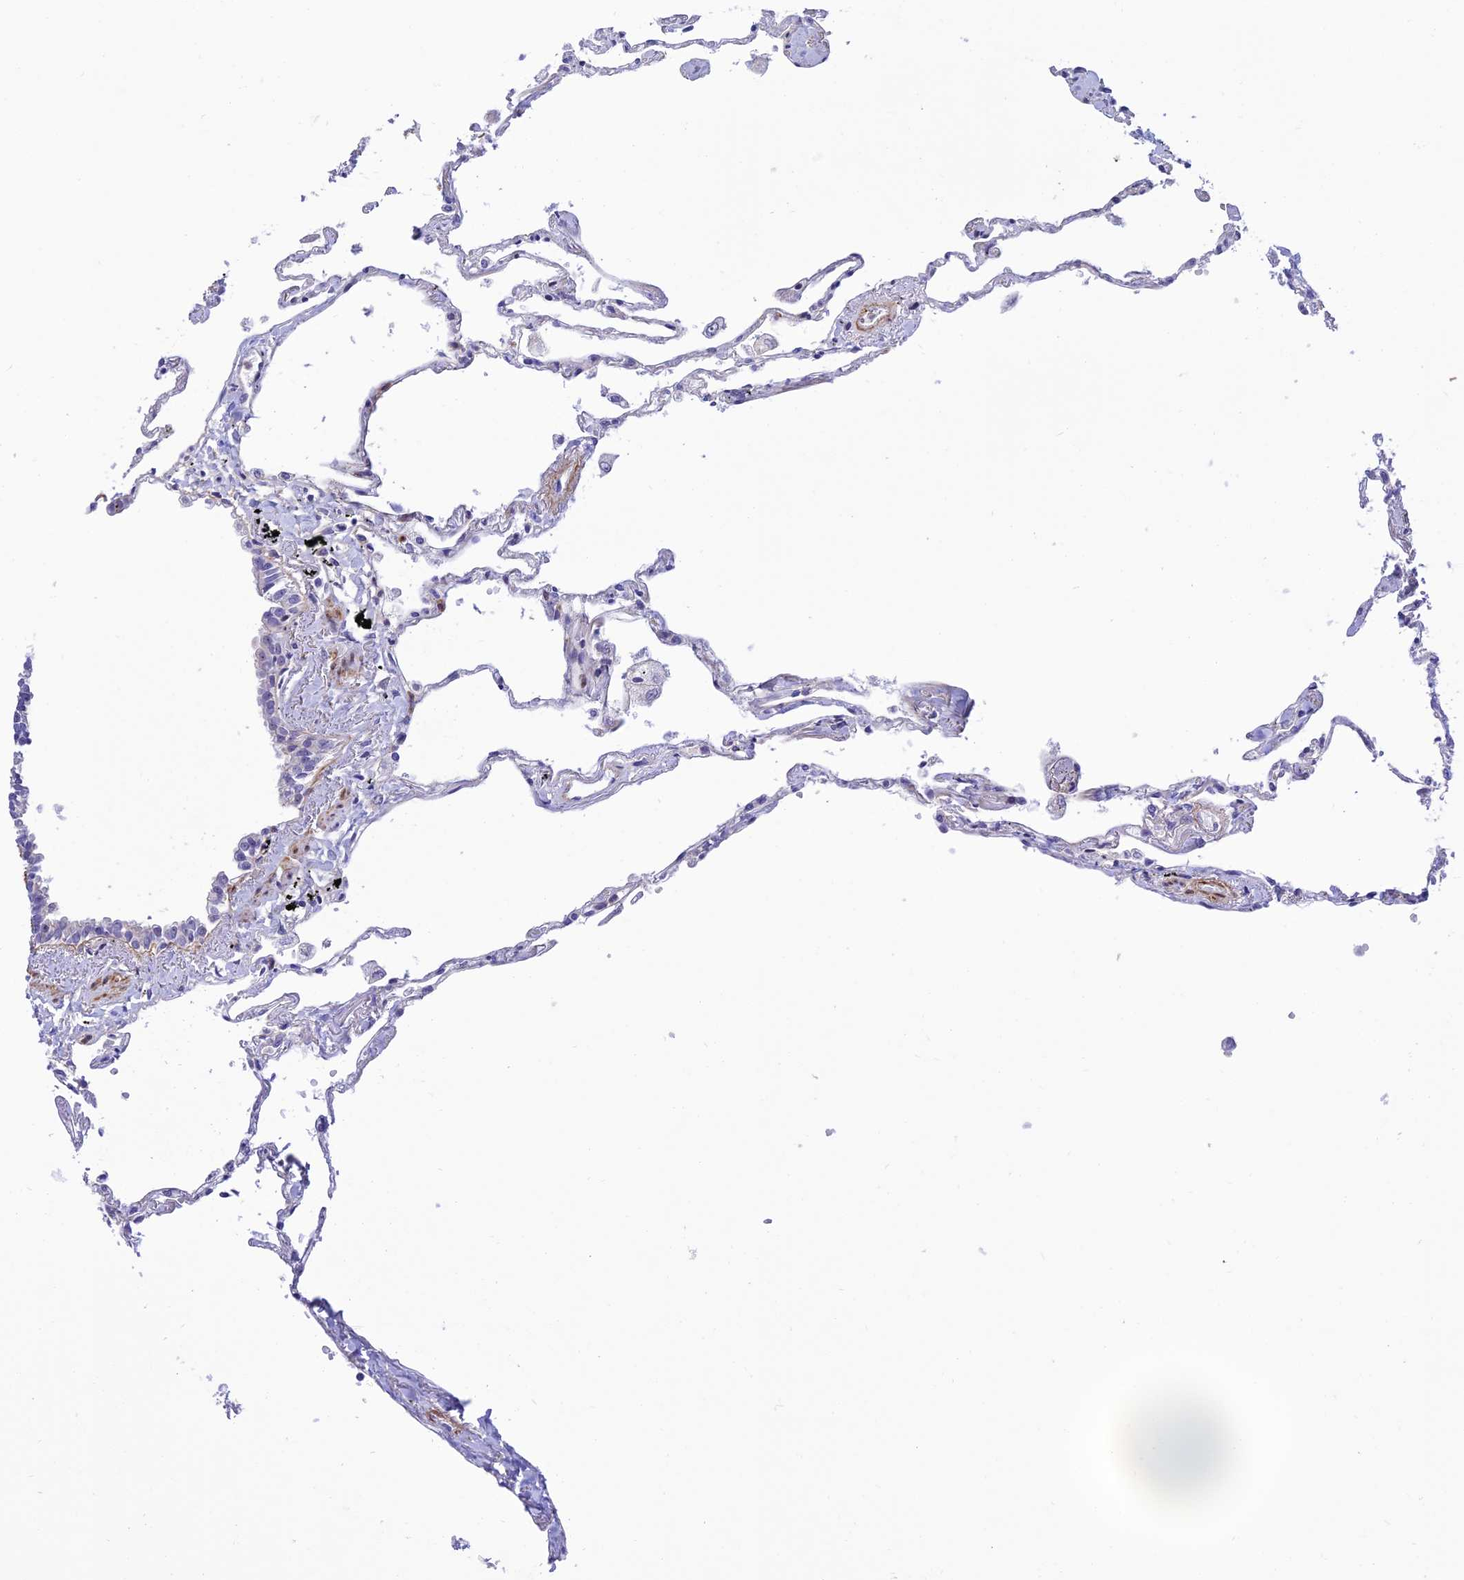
{"staining": {"intensity": "moderate", "quantity": "<25%", "location": "cytoplasmic/membranous"}, "tissue": "lung", "cell_type": "Alveolar cells", "image_type": "normal", "snomed": [{"axis": "morphology", "description": "Normal tissue, NOS"}, {"axis": "topography", "description": "Lung"}], "caption": "Alveolar cells reveal low levels of moderate cytoplasmic/membranous positivity in approximately <25% of cells in benign lung.", "gene": "KBTBD7", "patient": {"sex": "female", "age": 67}}